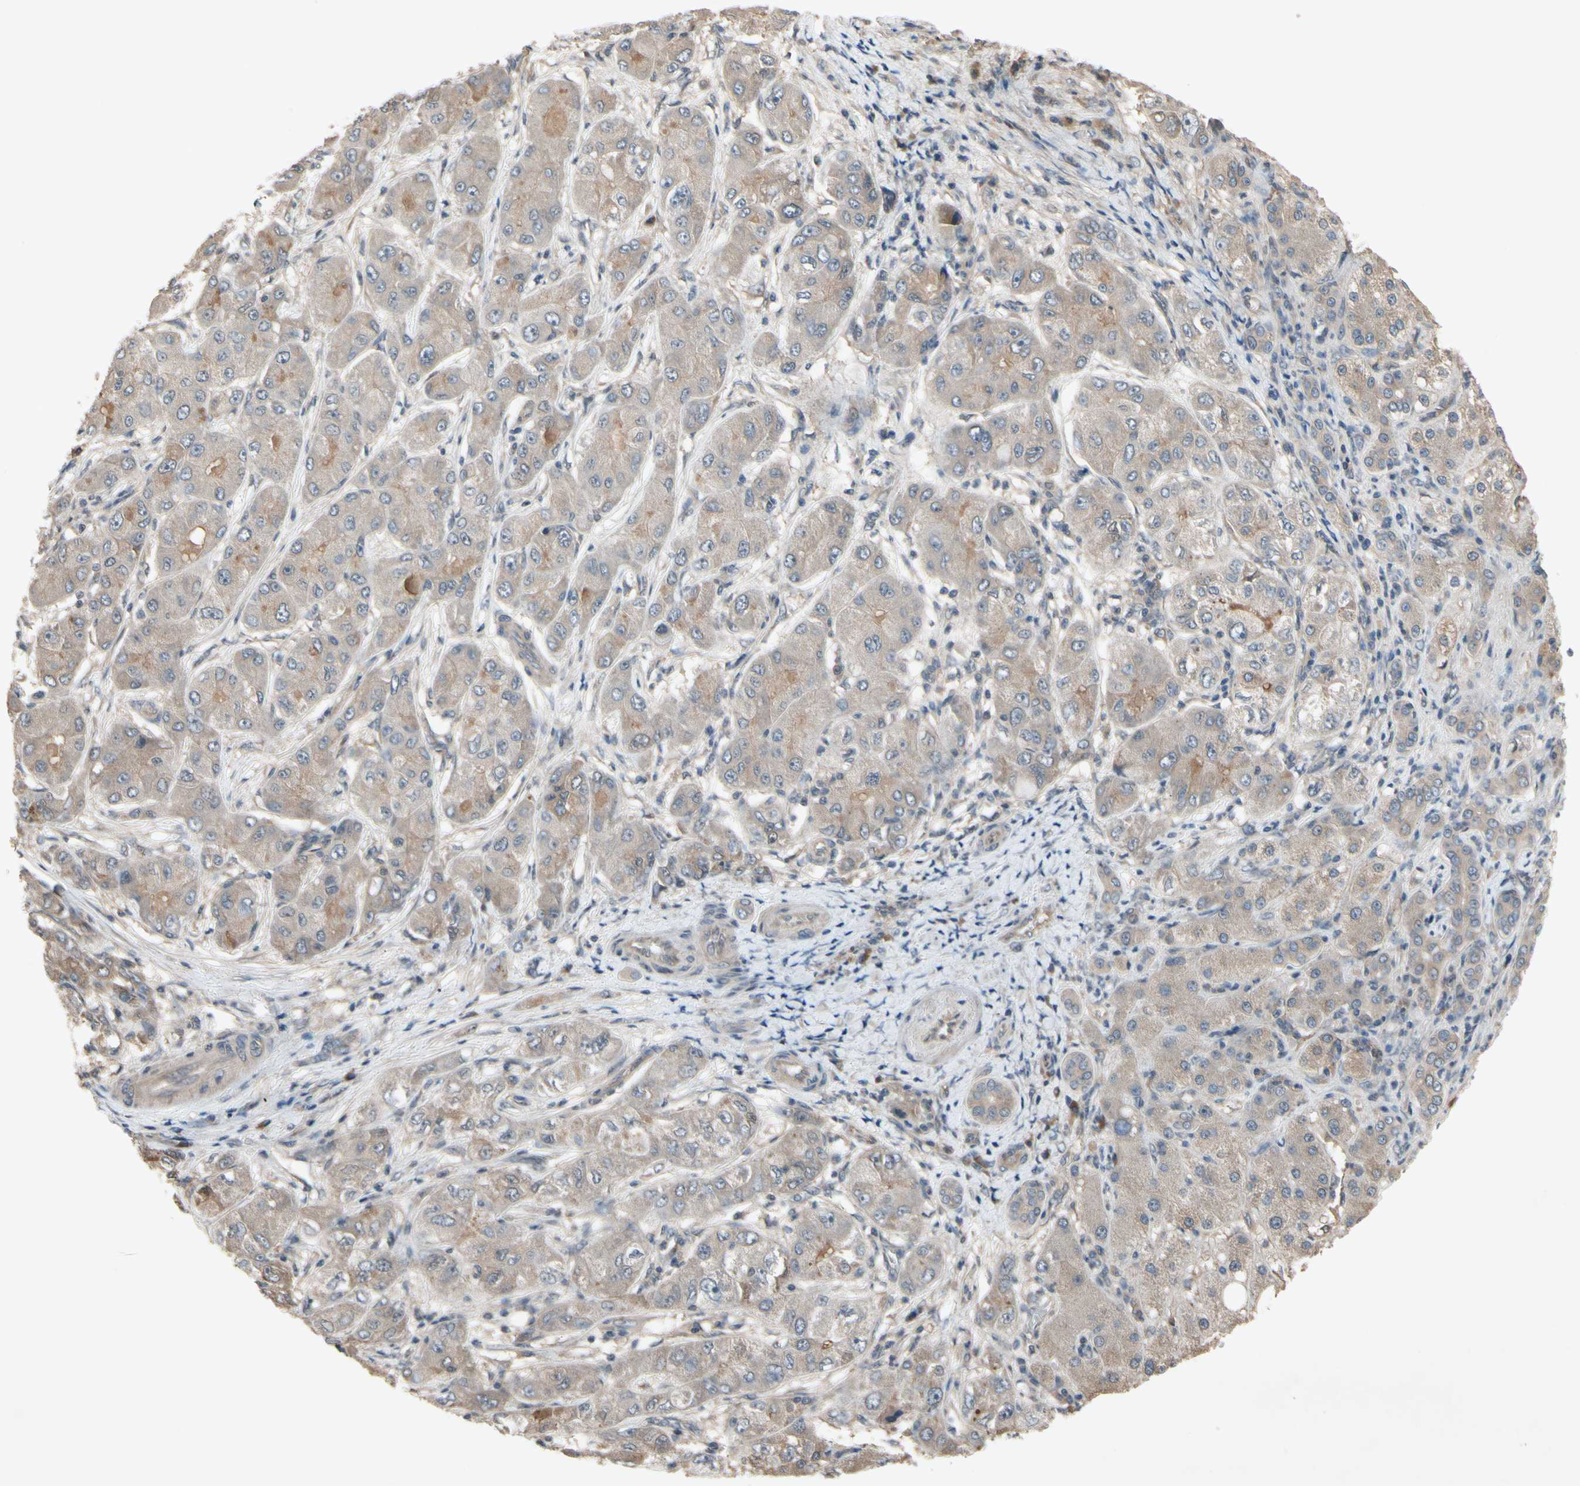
{"staining": {"intensity": "weak", "quantity": ">75%", "location": "cytoplasmic/membranous"}, "tissue": "liver cancer", "cell_type": "Tumor cells", "image_type": "cancer", "snomed": [{"axis": "morphology", "description": "Carcinoma, Hepatocellular, NOS"}, {"axis": "topography", "description": "Liver"}], "caption": "This is a photomicrograph of immunohistochemistry staining of liver cancer, which shows weak staining in the cytoplasmic/membranous of tumor cells.", "gene": "NSF", "patient": {"sex": "male", "age": 80}}